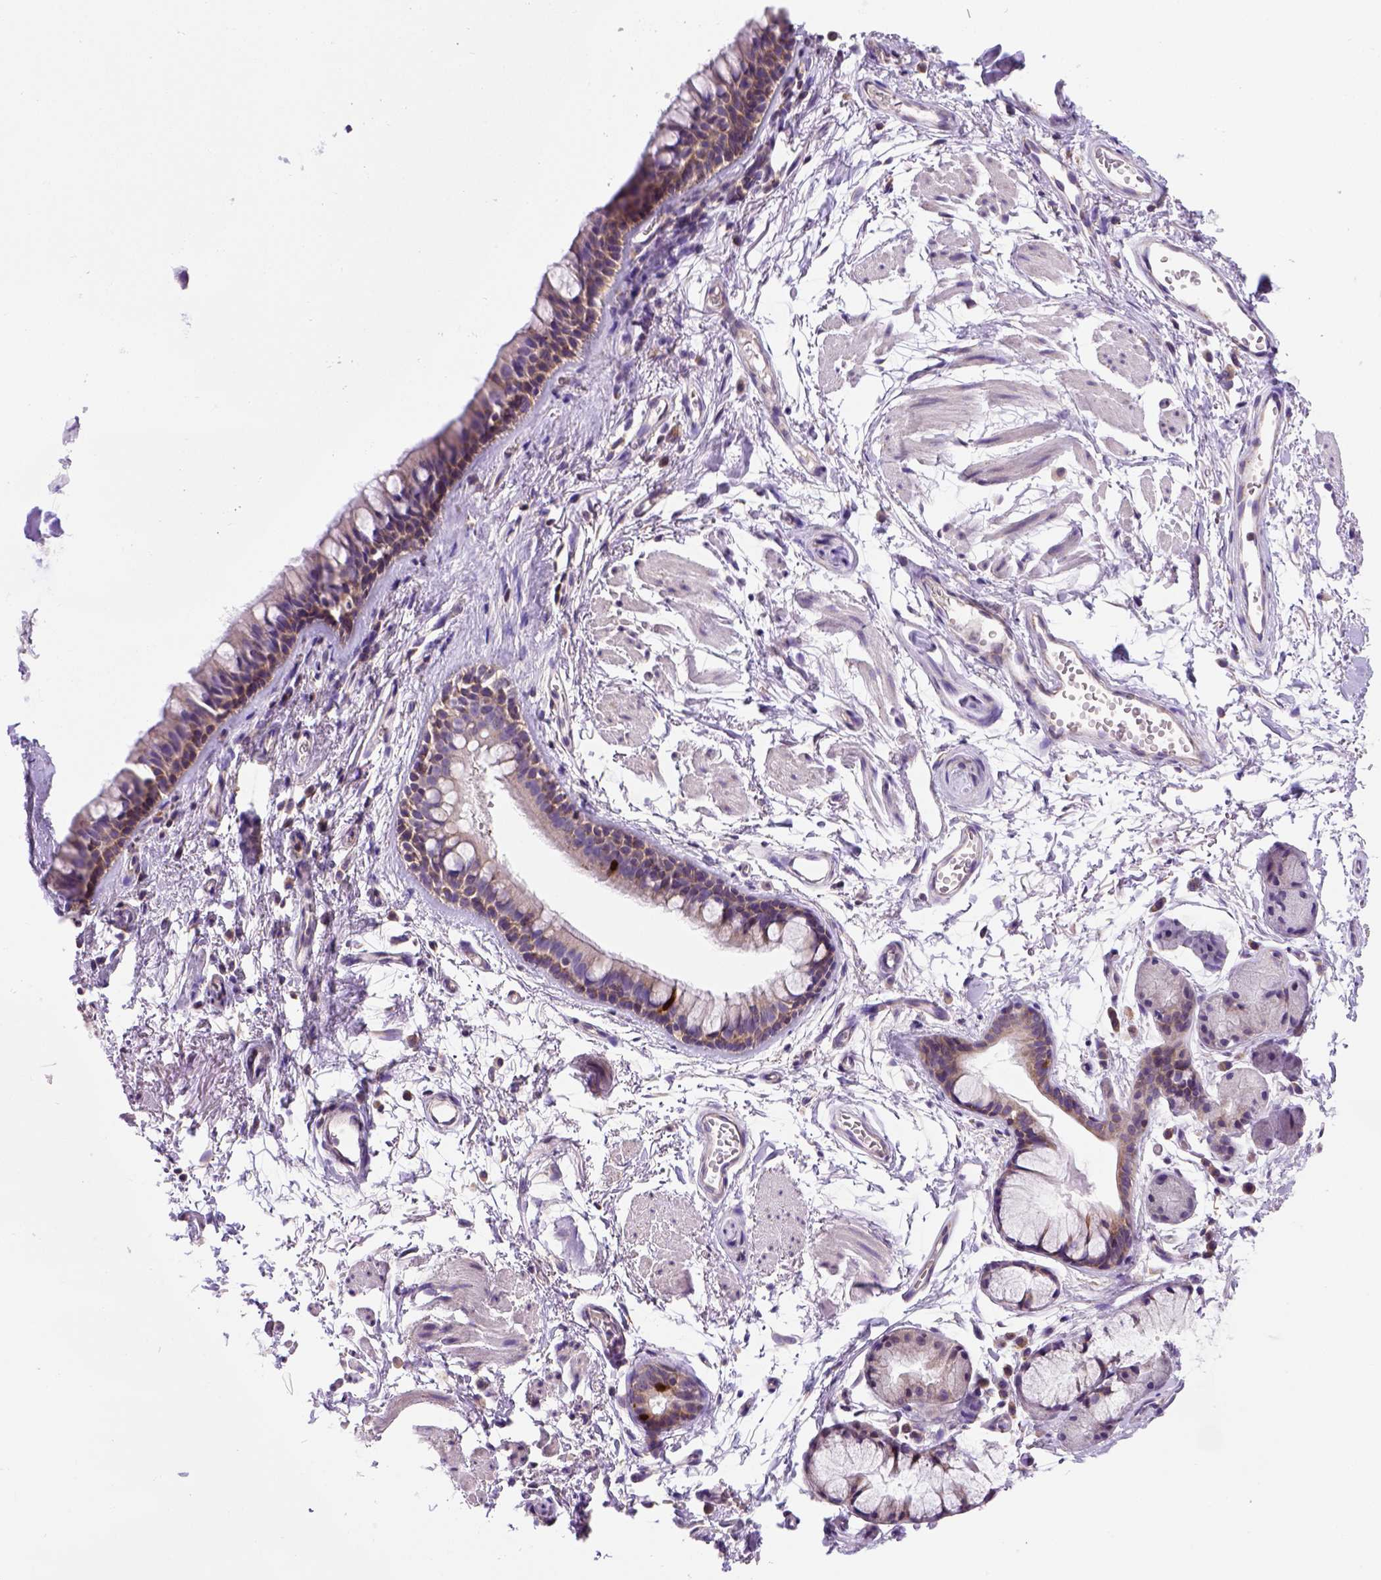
{"staining": {"intensity": "negative", "quantity": "none", "location": "none"}, "tissue": "soft tissue", "cell_type": "Fibroblasts", "image_type": "normal", "snomed": [{"axis": "morphology", "description": "Normal tissue, NOS"}, {"axis": "topography", "description": "Cartilage tissue"}, {"axis": "topography", "description": "Bronchus"}], "caption": "Immunohistochemical staining of unremarkable soft tissue exhibits no significant staining in fibroblasts. (Brightfield microscopy of DAB (3,3'-diaminobenzidine) IHC at high magnification).", "gene": "FOXI1", "patient": {"sex": "female", "age": 79}}